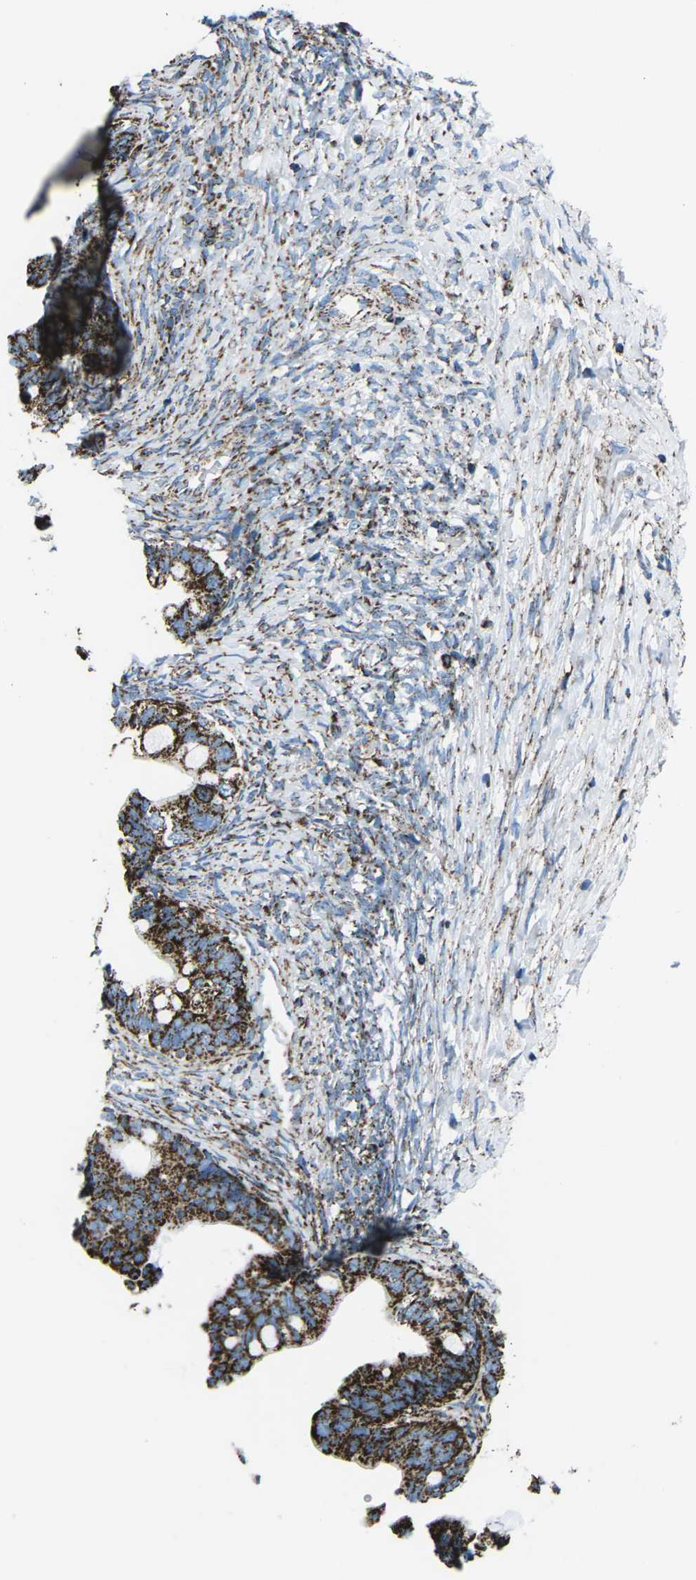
{"staining": {"intensity": "strong", "quantity": ">75%", "location": "cytoplasmic/membranous"}, "tissue": "ovarian cancer", "cell_type": "Tumor cells", "image_type": "cancer", "snomed": [{"axis": "morphology", "description": "Cystadenocarcinoma, serous, NOS"}, {"axis": "topography", "description": "Ovary"}], "caption": "The micrograph shows immunohistochemical staining of ovarian cancer. There is strong cytoplasmic/membranous positivity is present in approximately >75% of tumor cells. The staining was performed using DAB, with brown indicating positive protein expression. Nuclei are stained blue with hematoxylin.", "gene": "MT-CO2", "patient": {"sex": "female", "age": 56}}